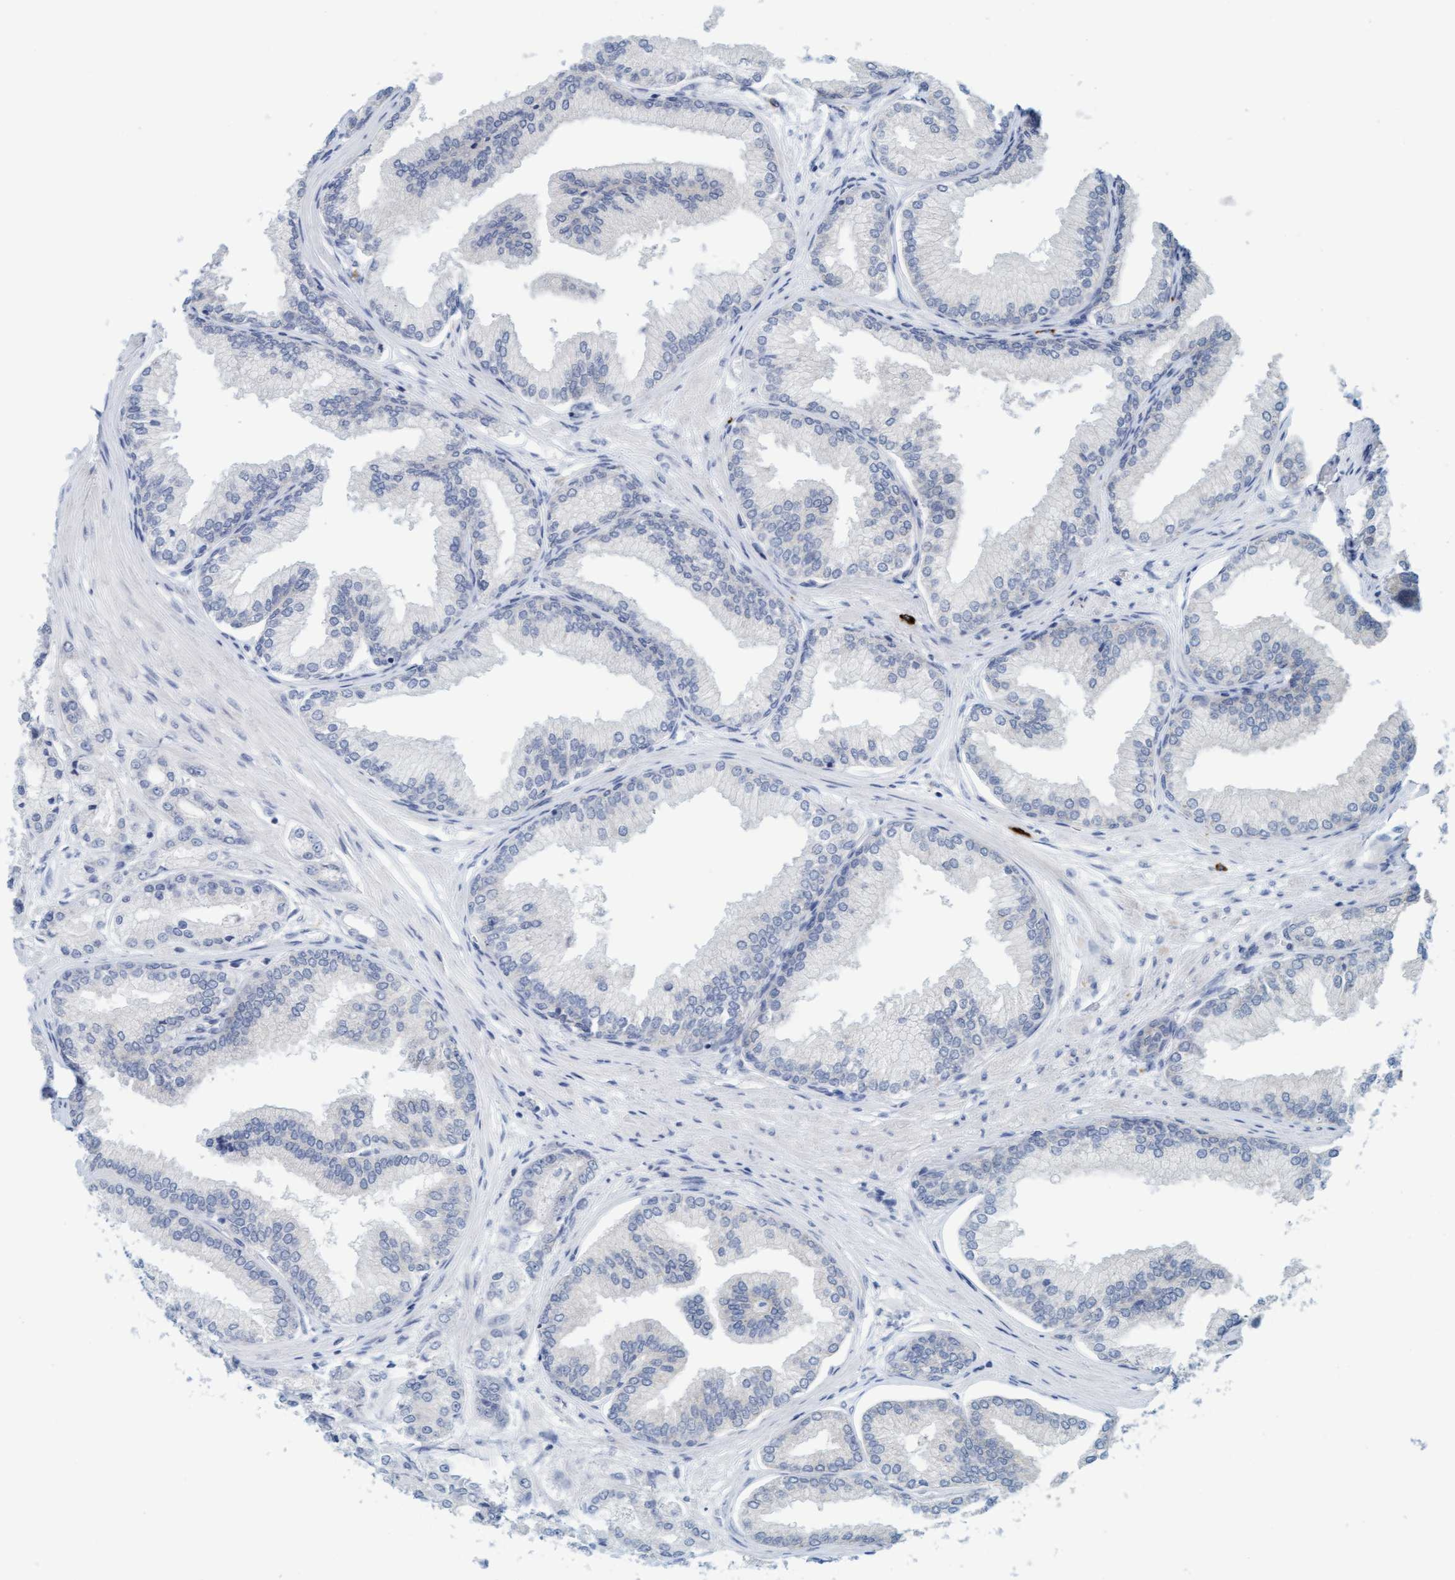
{"staining": {"intensity": "negative", "quantity": "none", "location": "none"}, "tissue": "prostate cancer", "cell_type": "Tumor cells", "image_type": "cancer", "snomed": [{"axis": "morphology", "description": "Adenocarcinoma, High grade"}, {"axis": "topography", "description": "Prostate"}], "caption": "The immunohistochemistry photomicrograph has no significant staining in tumor cells of prostate cancer (high-grade adenocarcinoma) tissue. (Brightfield microscopy of DAB (3,3'-diaminobenzidine) IHC at high magnification).", "gene": "CPA3", "patient": {"sex": "male", "age": 59}}